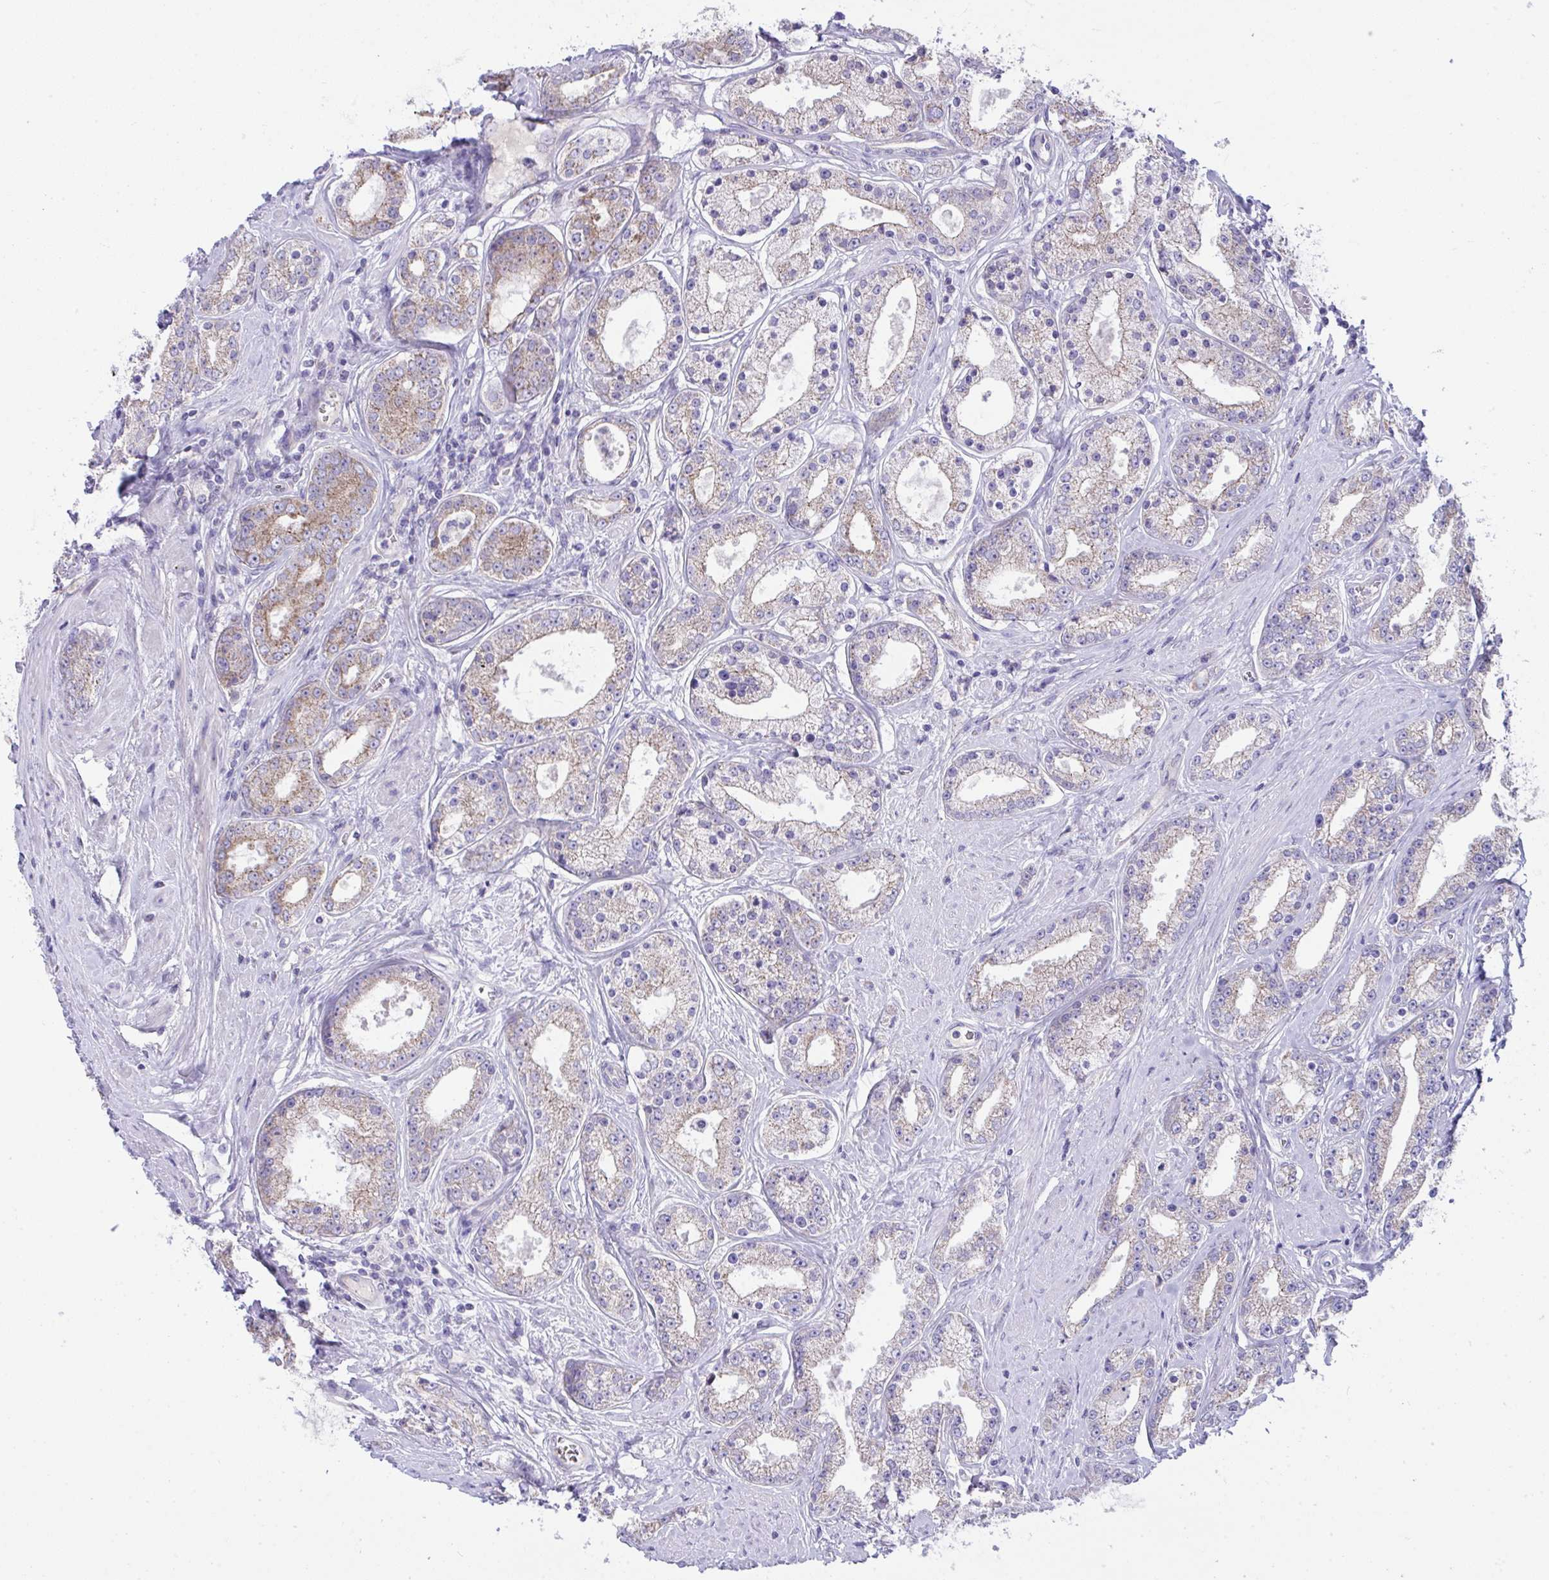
{"staining": {"intensity": "weak", "quantity": ">75%", "location": "cytoplasmic/membranous"}, "tissue": "prostate cancer", "cell_type": "Tumor cells", "image_type": "cancer", "snomed": [{"axis": "morphology", "description": "Adenocarcinoma, High grade"}, {"axis": "topography", "description": "Prostate"}], "caption": "High-grade adenocarcinoma (prostate) stained with a protein marker reveals weak staining in tumor cells.", "gene": "PLA2G12B", "patient": {"sex": "male", "age": 66}}